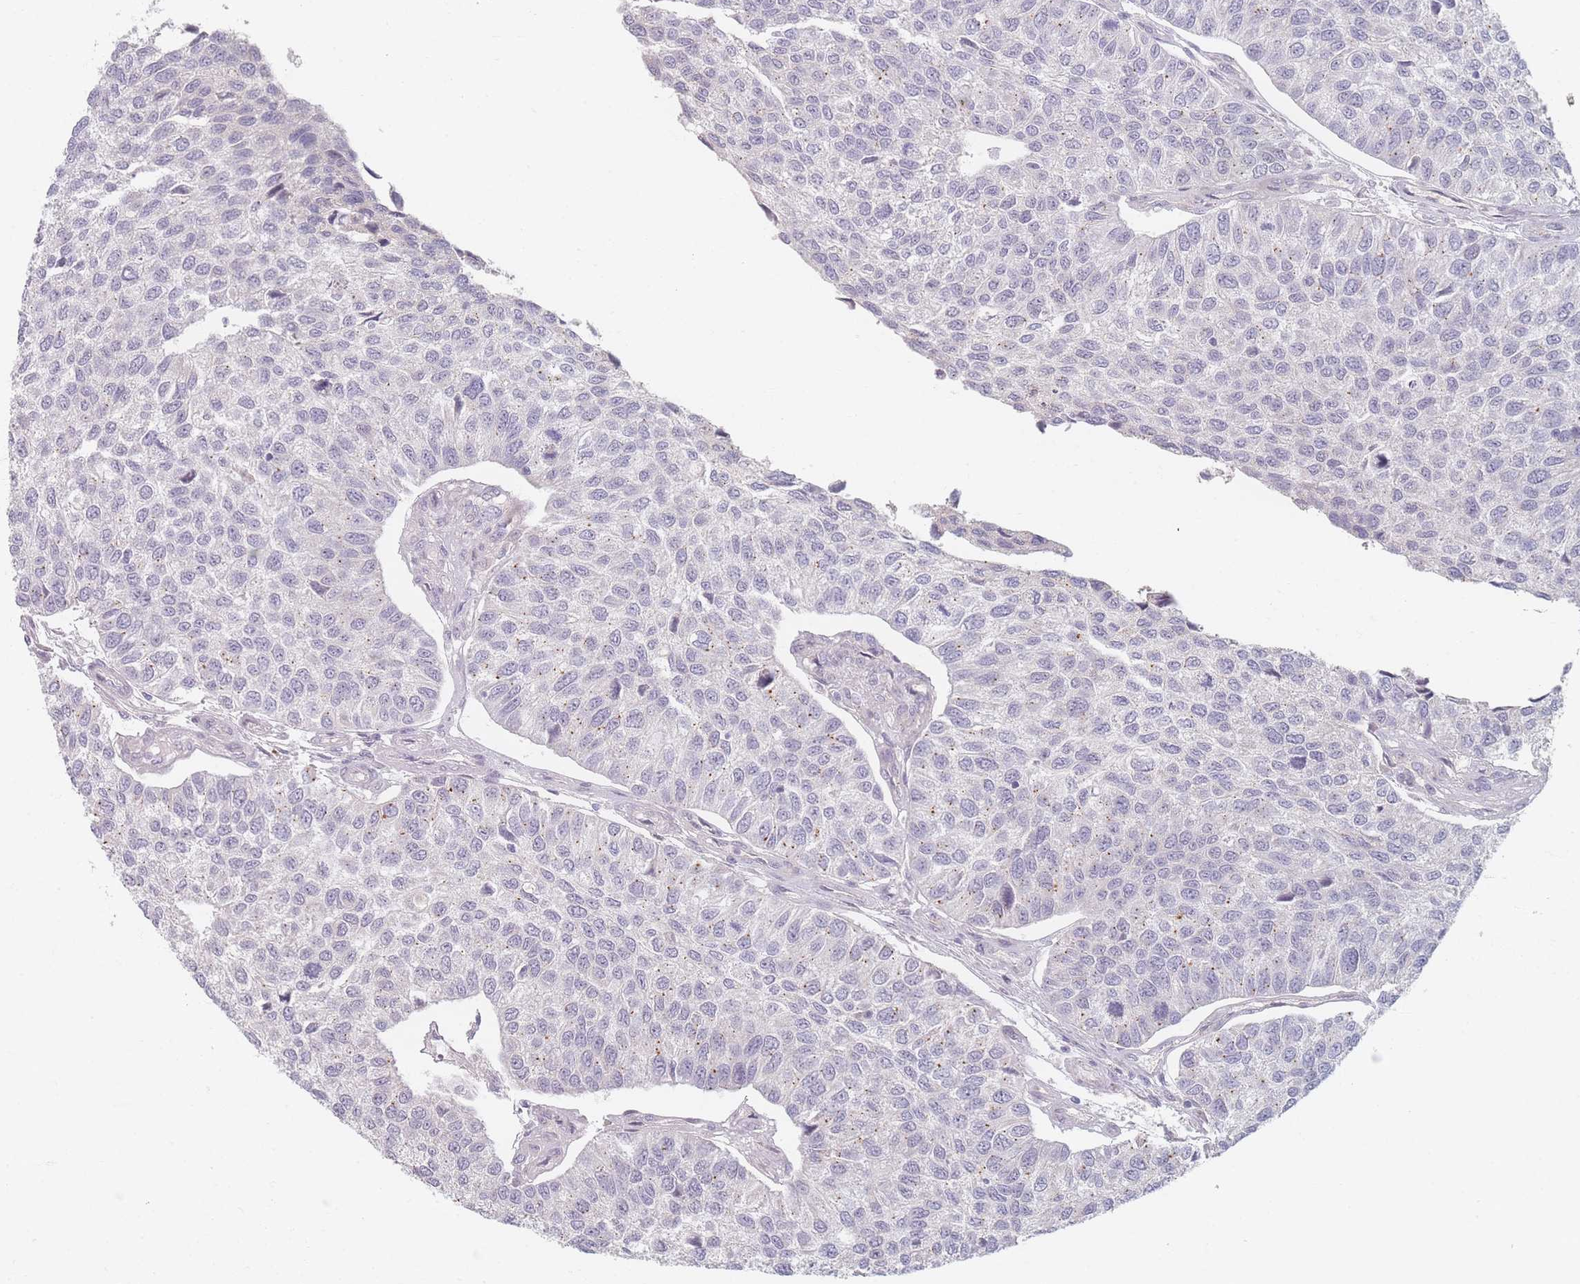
{"staining": {"intensity": "negative", "quantity": "none", "location": "none"}, "tissue": "urothelial cancer", "cell_type": "Tumor cells", "image_type": "cancer", "snomed": [{"axis": "morphology", "description": "Urothelial carcinoma, NOS"}, {"axis": "topography", "description": "Urinary bladder"}], "caption": "High magnification brightfield microscopy of urothelial cancer stained with DAB (3,3'-diaminobenzidine) (brown) and counterstained with hematoxylin (blue): tumor cells show no significant staining.", "gene": "TMOD1", "patient": {"sex": "male", "age": 55}}